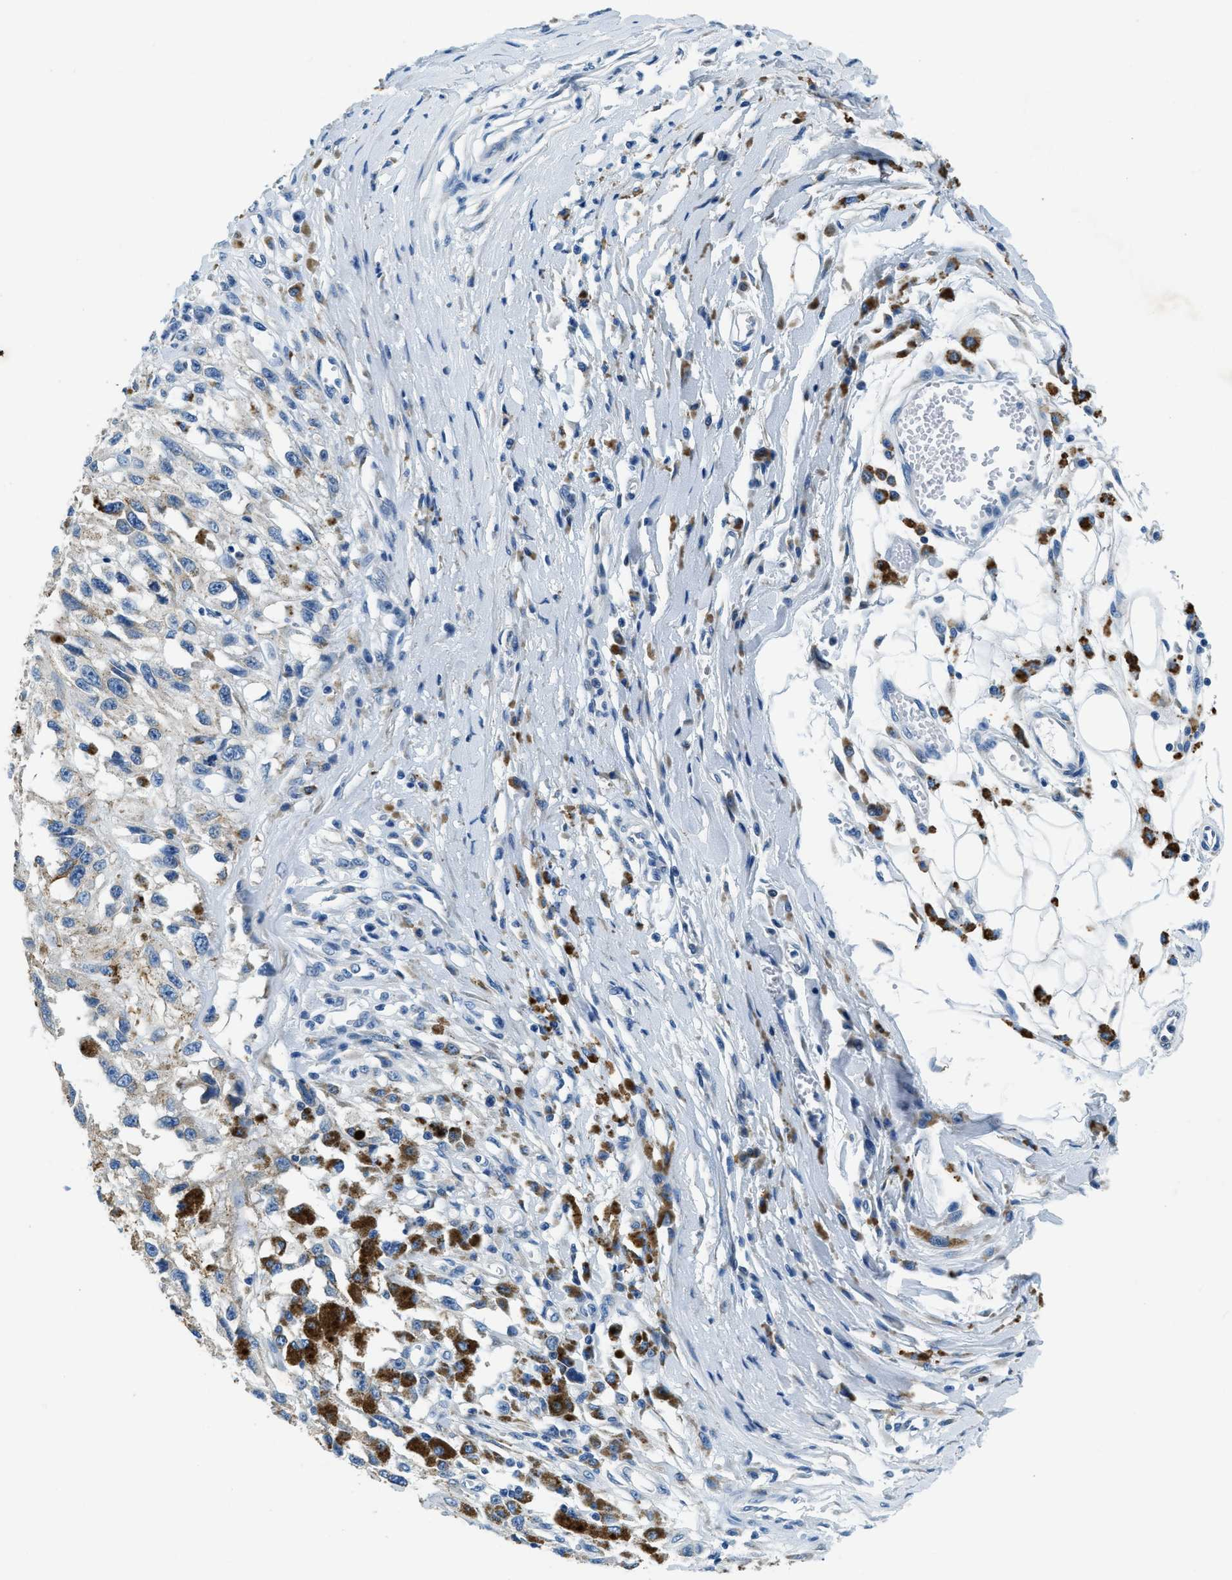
{"staining": {"intensity": "negative", "quantity": "none", "location": "none"}, "tissue": "melanoma", "cell_type": "Tumor cells", "image_type": "cancer", "snomed": [{"axis": "morphology", "description": "Malignant melanoma, Metastatic site"}, {"axis": "topography", "description": "Lymph node"}], "caption": "DAB (3,3'-diaminobenzidine) immunohistochemical staining of malignant melanoma (metastatic site) demonstrates no significant positivity in tumor cells. (DAB (3,3'-diaminobenzidine) immunohistochemistry (IHC), high magnification).", "gene": "UBAC2", "patient": {"sex": "male", "age": 59}}